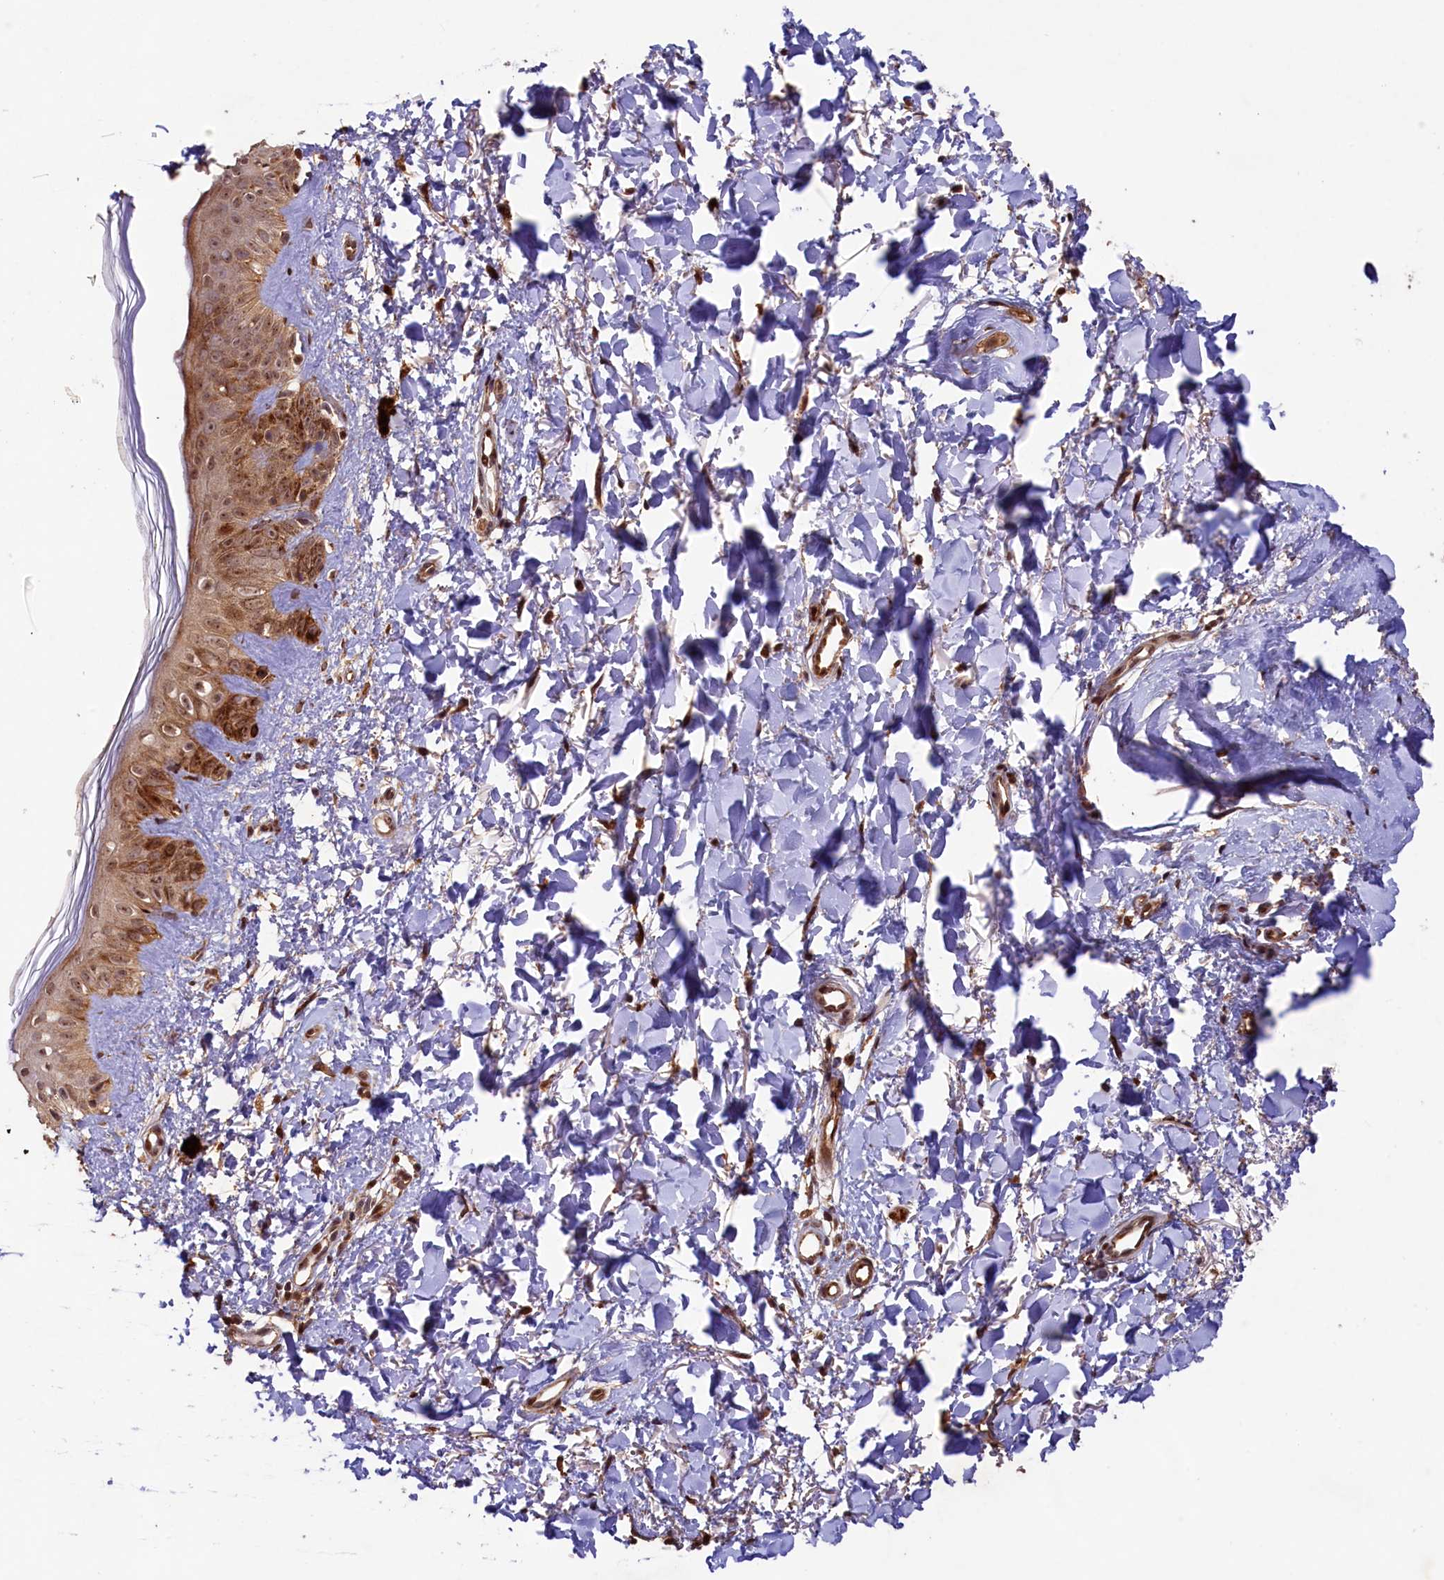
{"staining": {"intensity": "strong", "quantity": ">75%", "location": "cytoplasmic/membranous"}, "tissue": "skin", "cell_type": "Fibroblasts", "image_type": "normal", "snomed": [{"axis": "morphology", "description": "Normal tissue, NOS"}, {"axis": "topography", "description": "Skin"}], "caption": "Immunohistochemistry (IHC) of normal skin shows high levels of strong cytoplasmic/membranous positivity in about >75% of fibroblasts.", "gene": "SHPRH", "patient": {"sex": "female", "age": 58}}